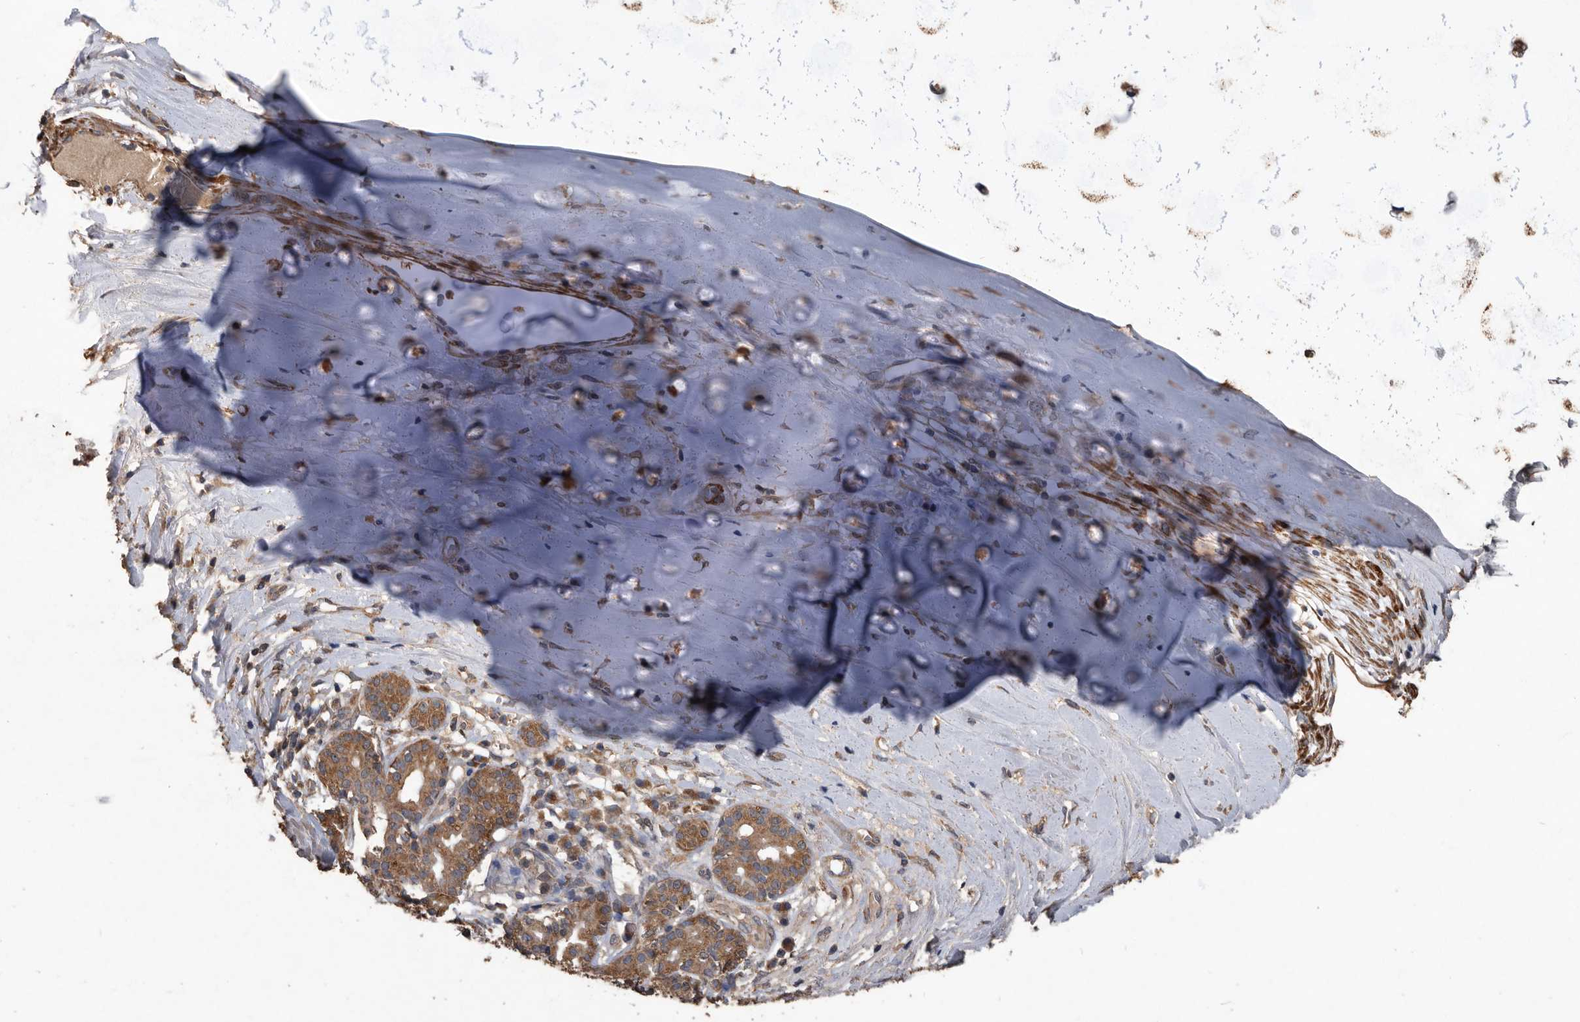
{"staining": {"intensity": "strong", "quantity": ">75%", "location": "cytoplasmic/membranous"}, "tissue": "adipose tissue", "cell_type": "Adipocytes", "image_type": "normal", "snomed": [{"axis": "morphology", "description": "Normal tissue, NOS"}, {"axis": "morphology", "description": "Basal cell carcinoma"}, {"axis": "topography", "description": "Cartilage tissue"}, {"axis": "topography", "description": "Nasopharynx"}, {"axis": "topography", "description": "Oral tissue"}], "caption": "Adipose tissue was stained to show a protein in brown. There is high levels of strong cytoplasmic/membranous positivity in about >75% of adipocytes. (IHC, brightfield microscopy, high magnification).", "gene": "NRBP1", "patient": {"sex": "female", "age": 77}}